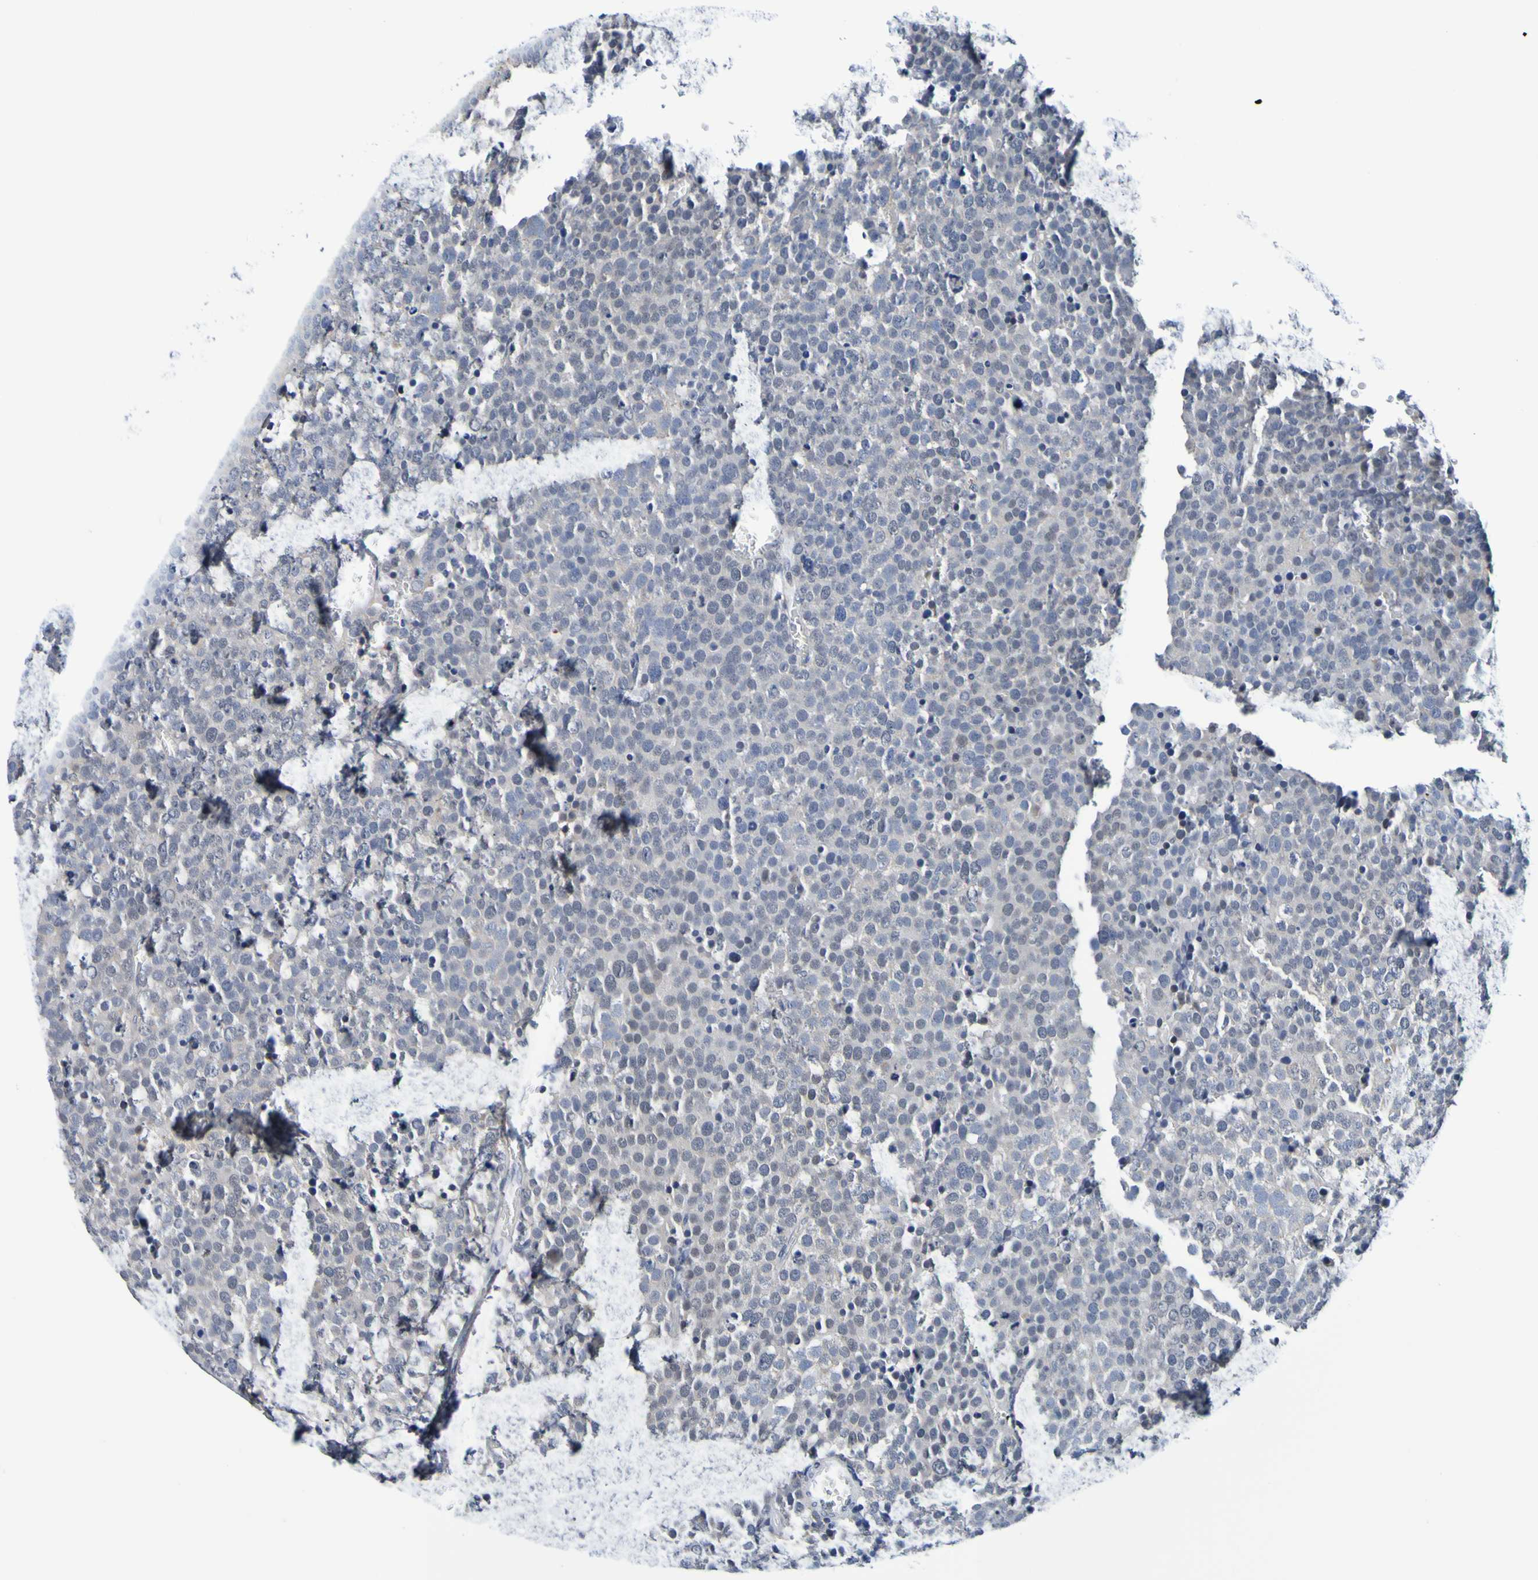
{"staining": {"intensity": "negative", "quantity": "none", "location": "none"}, "tissue": "testis cancer", "cell_type": "Tumor cells", "image_type": "cancer", "snomed": [{"axis": "morphology", "description": "Seminoma, NOS"}, {"axis": "topography", "description": "Testis"}], "caption": "A high-resolution photomicrograph shows immunohistochemistry staining of testis cancer (seminoma), which exhibits no significant expression in tumor cells.", "gene": "VMA21", "patient": {"sex": "male", "age": 71}}